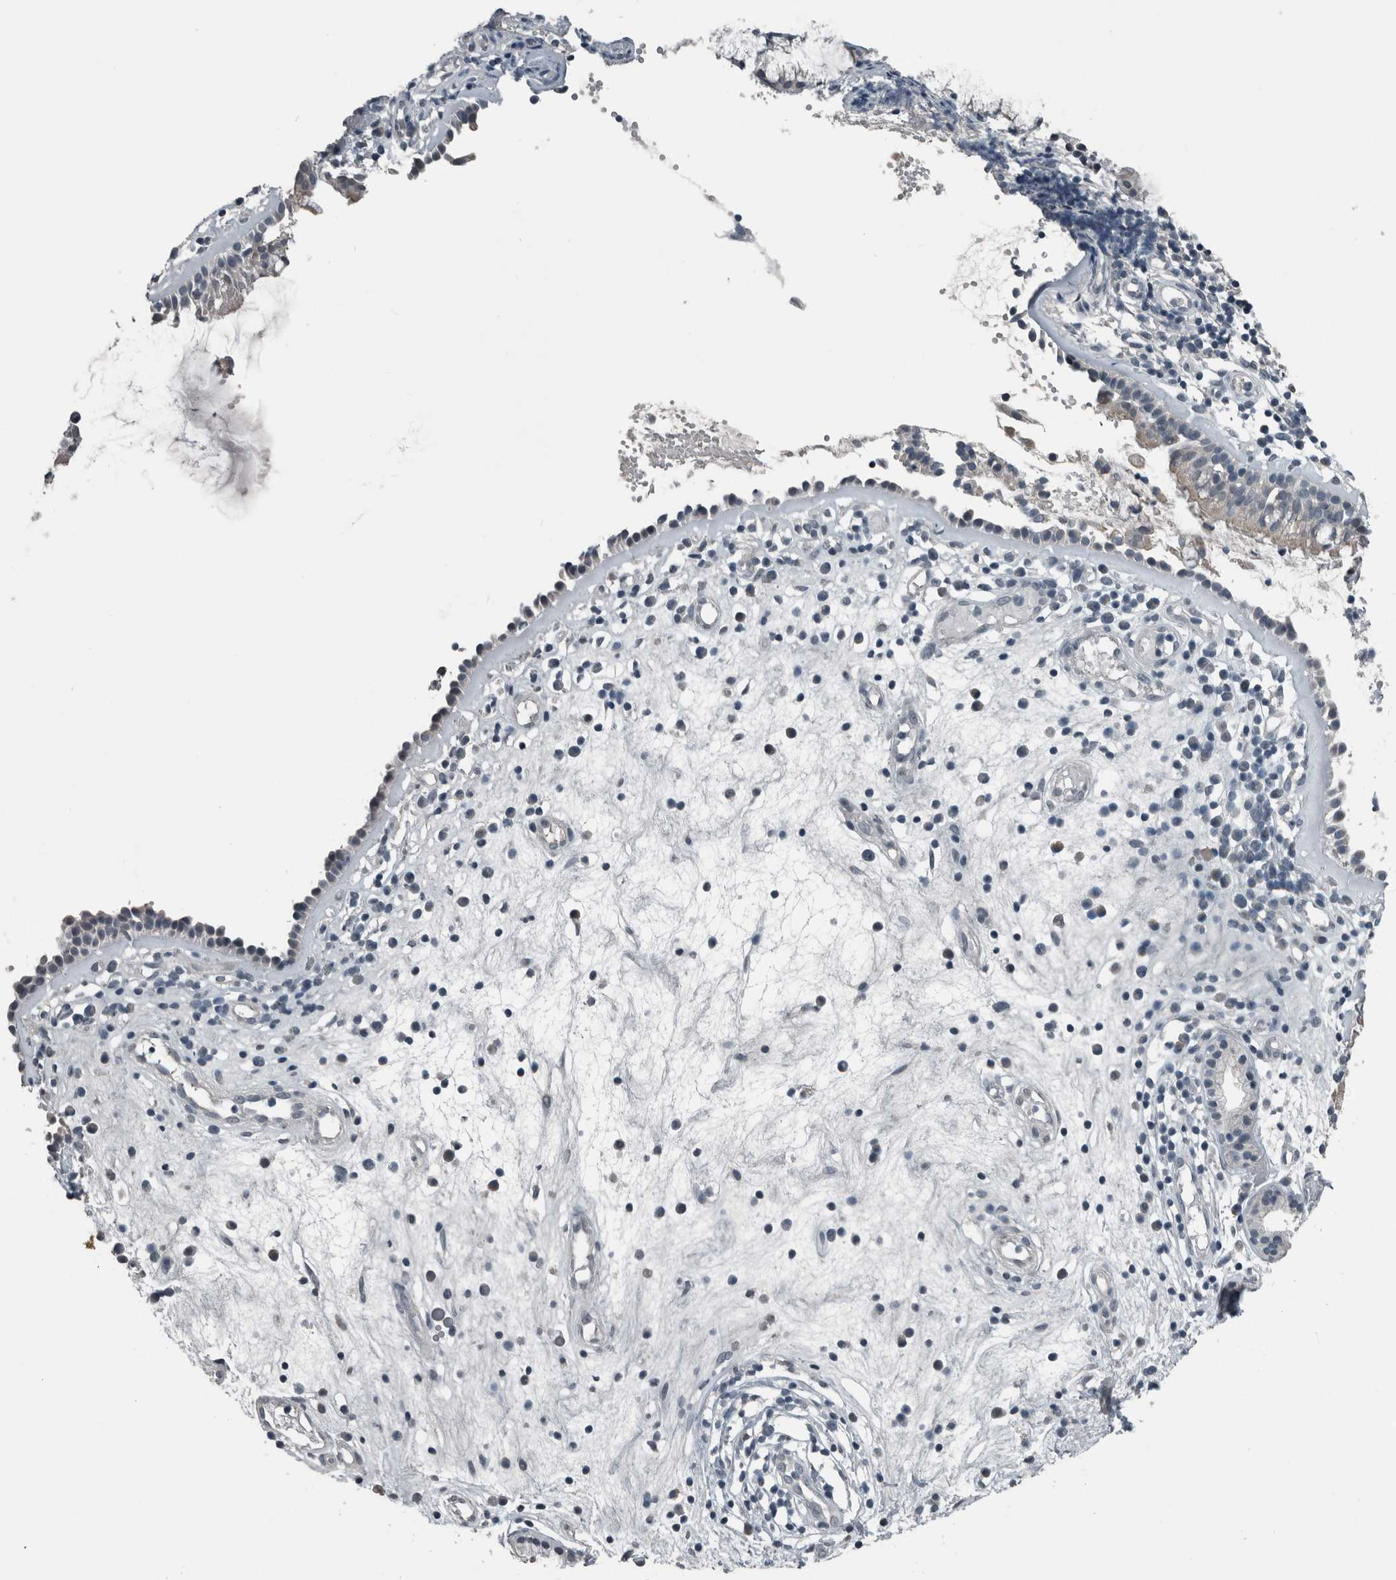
{"staining": {"intensity": "negative", "quantity": "none", "location": "none"}, "tissue": "nasopharynx", "cell_type": "Respiratory epithelial cells", "image_type": "normal", "snomed": [{"axis": "morphology", "description": "Normal tissue, NOS"}, {"axis": "topography", "description": "Nasopharynx"}], "caption": "Nasopharynx was stained to show a protein in brown. There is no significant expression in respiratory epithelial cells. (Stains: DAB immunohistochemistry with hematoxylin counter stain, Microscopy: brightfield microscopy at high magnification).", "gene": "KRT20", "patient": {"sex": "female", "age": 39}}